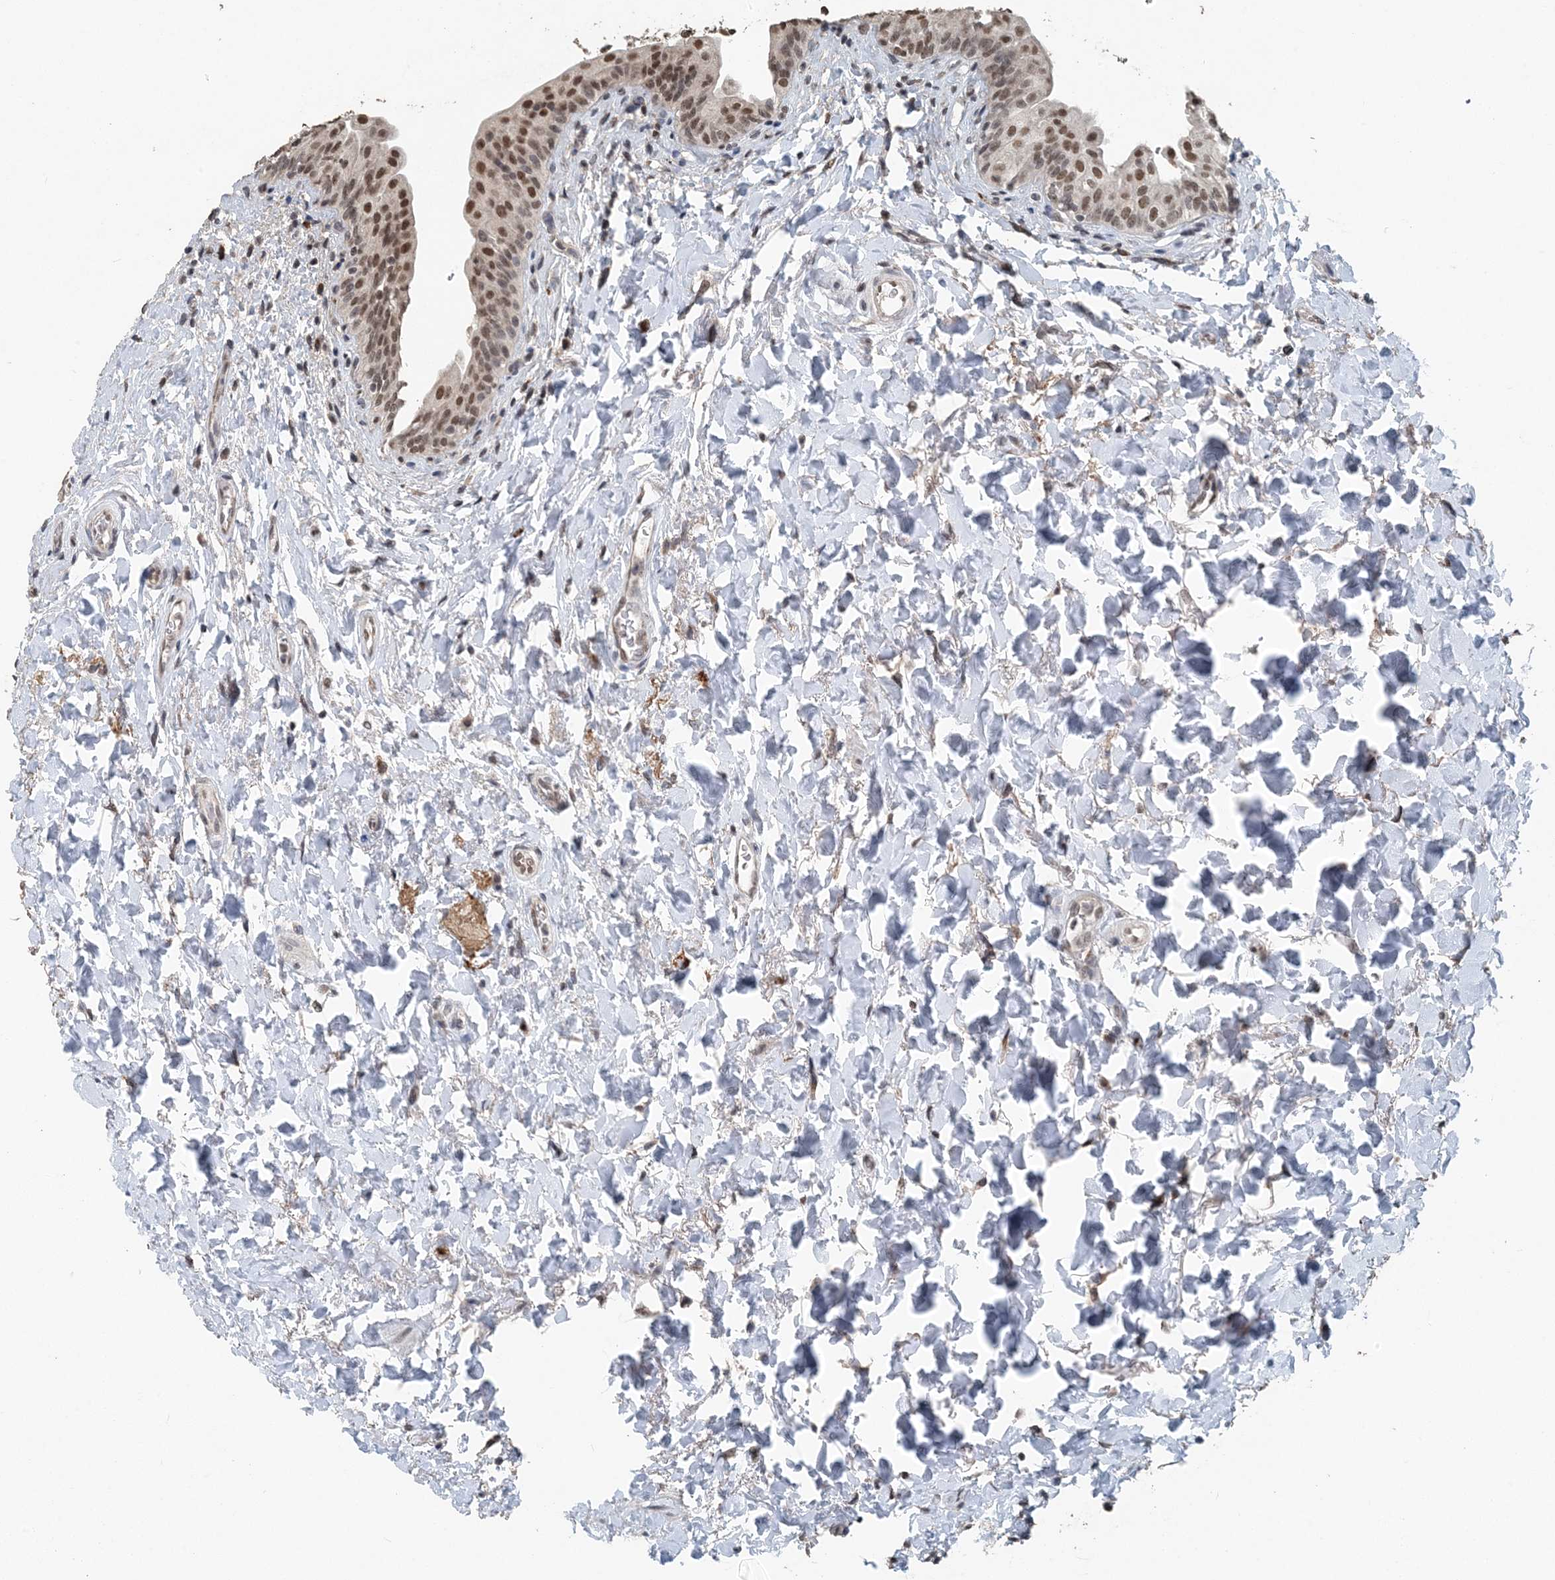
{"staining": {"intensity": "strong", "quantity": ">75%", "location": "nuclear"}, "tissue": "urinary bladder", "cell_type": "Urothelial cells", "image_type": "normal", "snomed": [{"axis": "morphology", "description": "Normal tissue, NOS"}, {"axis": "topography", "description": "Urinary bladder"}], "caption": "IHC (DAB) staining of benign human urinary bladder displays strong nuclear protein expression in about >75% of urothelial cells. (DAB (3,3'-diaminobenzidine) IHC, brown staining for protein, blue staining for nuclei).", "gene": "MBD2", "patient": {"sex": "male", "age": 83}}